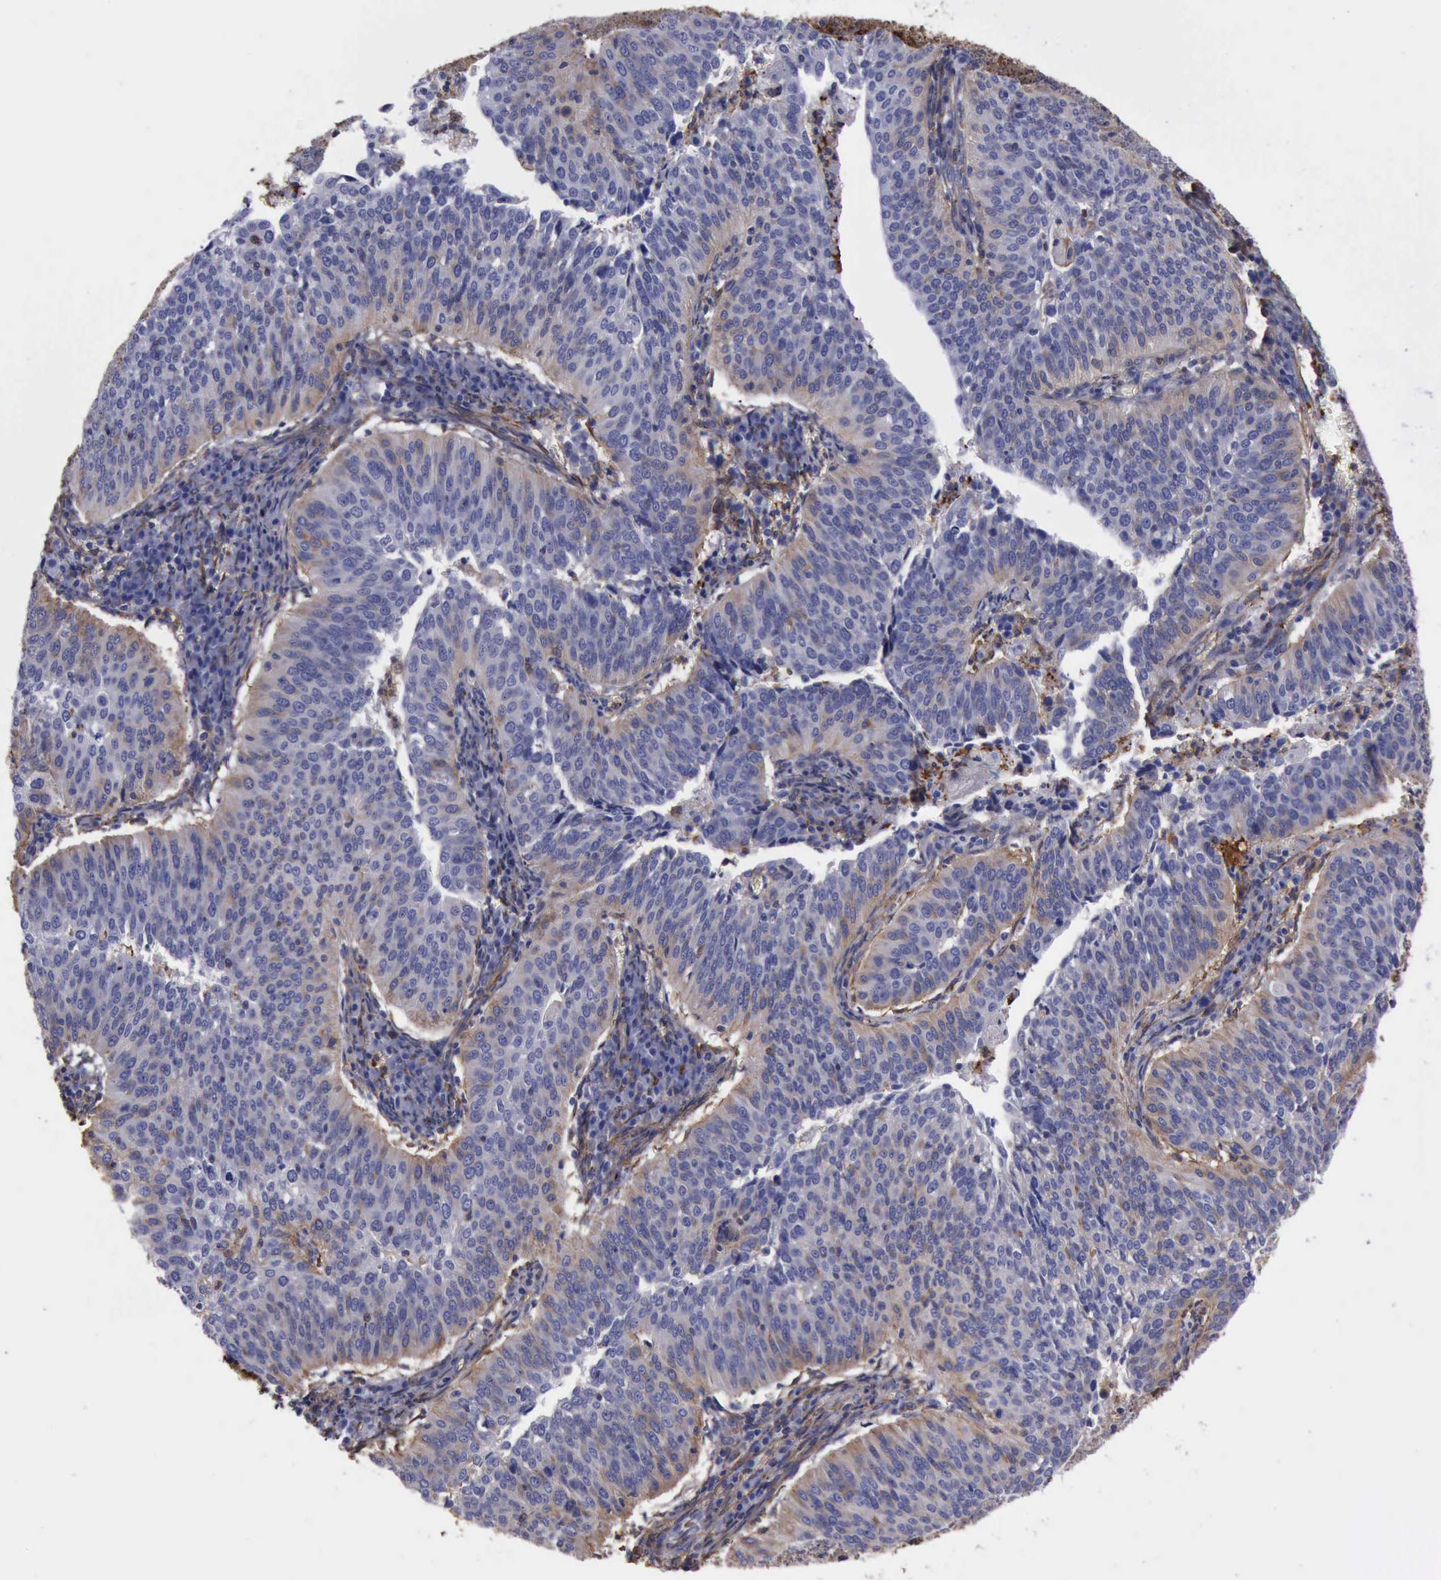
{"staining": {"intensity": "weak", "quantity": "25%-75%", "location": "cytoplasmic/membranous"}, "tissue": "cervical cancer", "cell_type": "Tumor cells", "image_type": "cancer", "snomed": [{"axis": "morphology", "description": "Squamous cell carcinoma, NOS"}, {"axis": "topography", "description": "Cervix"}], "caption": "Human cervical cancer (squamous cell carcinoma) stained with a protein marker demonstrates weak staining in tumor cells.", "gene": "FLNA", "patient": {"sex": "female", "age": 39}}